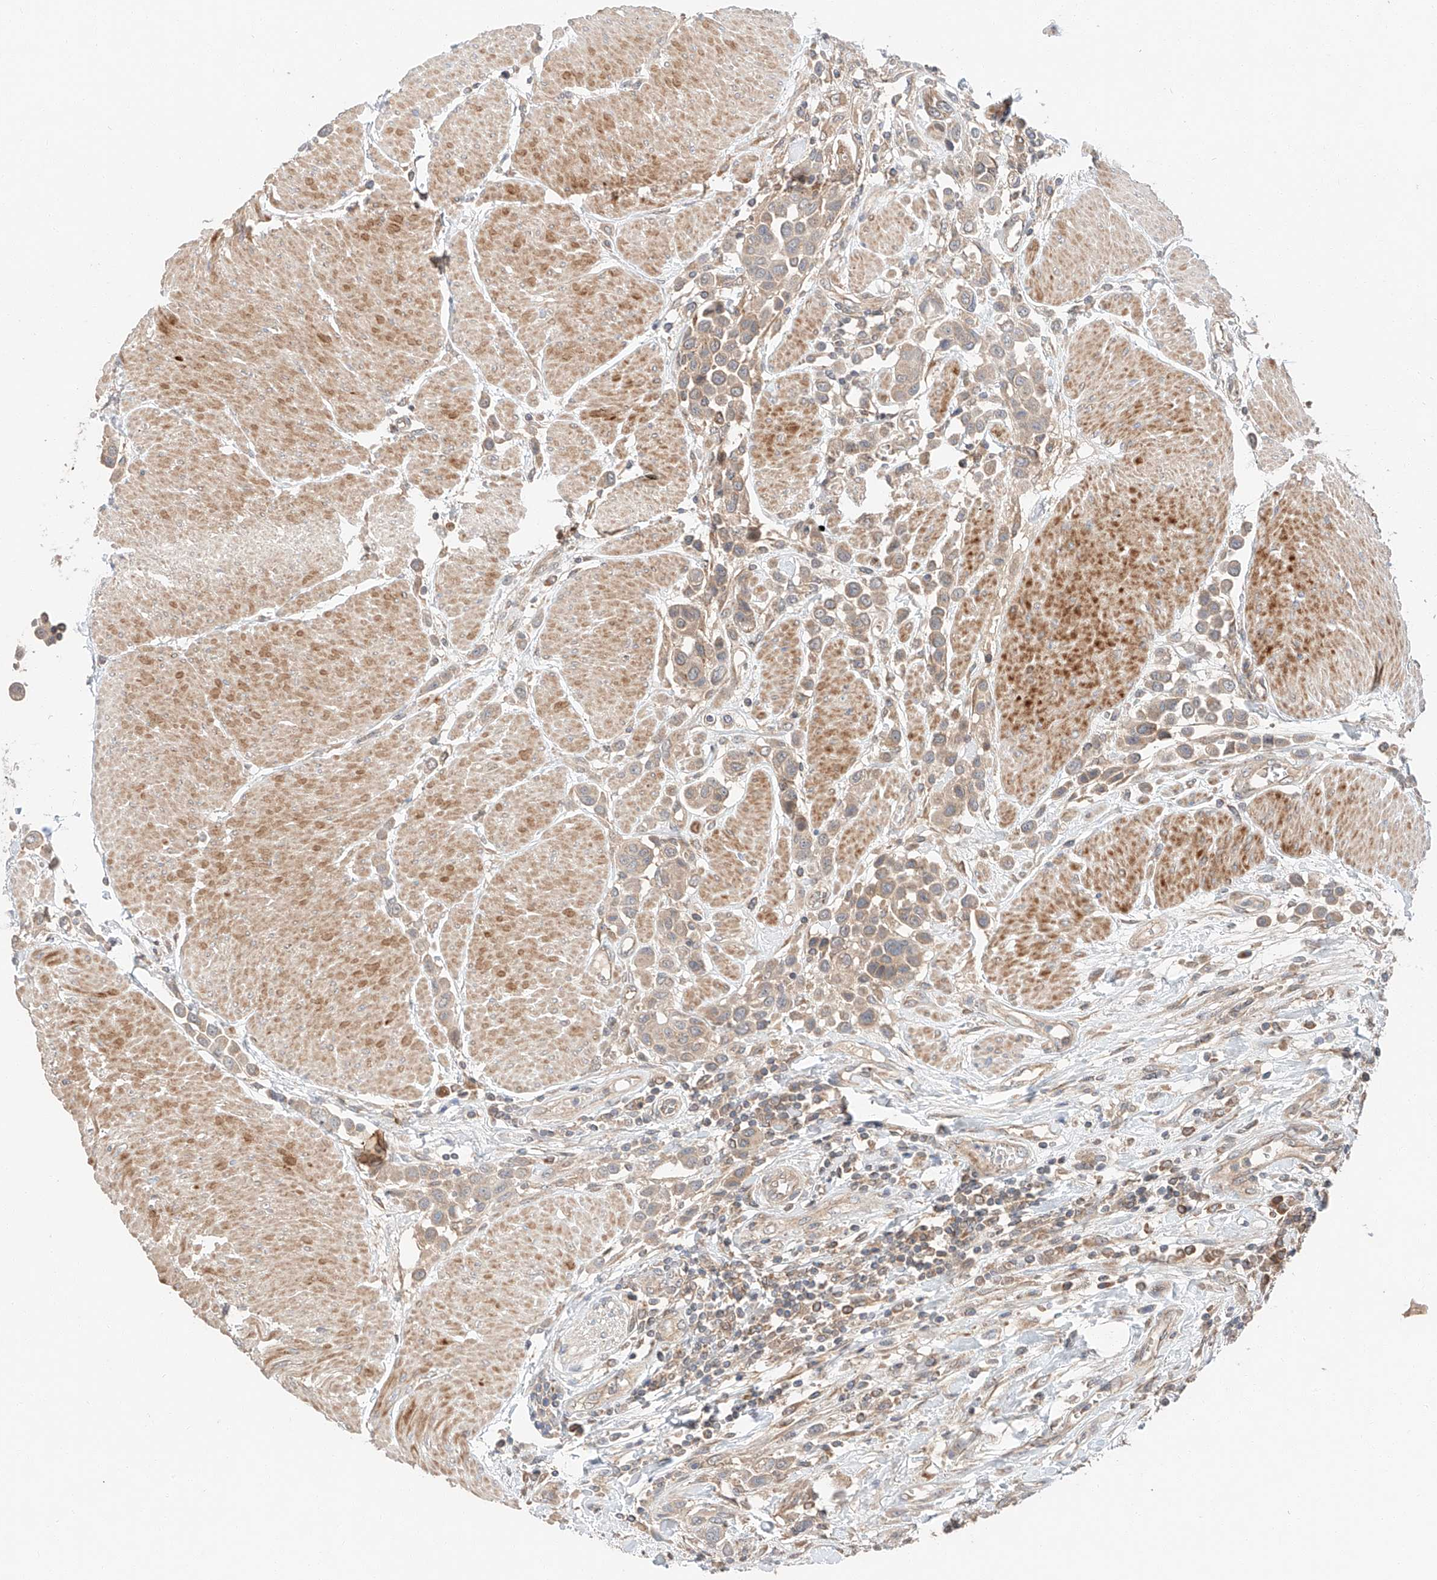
{"staining": {"intensity": "weak", "quantity": ">75%", "location": "cytoplasmic/membranous"}, "tissue": "urothelial cancer", "cell_type": "Tumor cells", "image_type": "cancer", "snomed": [{"axis": "morphology", "description": "Urothelial carcinoma, High grade"}, {"axis": "topography", "description": "Urinary bladder"}], "caption": "Human high-grade urothelial carcinoma stained with a brown dye demonstrates weak cytoplasmic/membranous positive positivity in approximately >75% of tumor cells.", "gene": "XPNPEP1", "patient": {"sex": "male", "age": 50}}